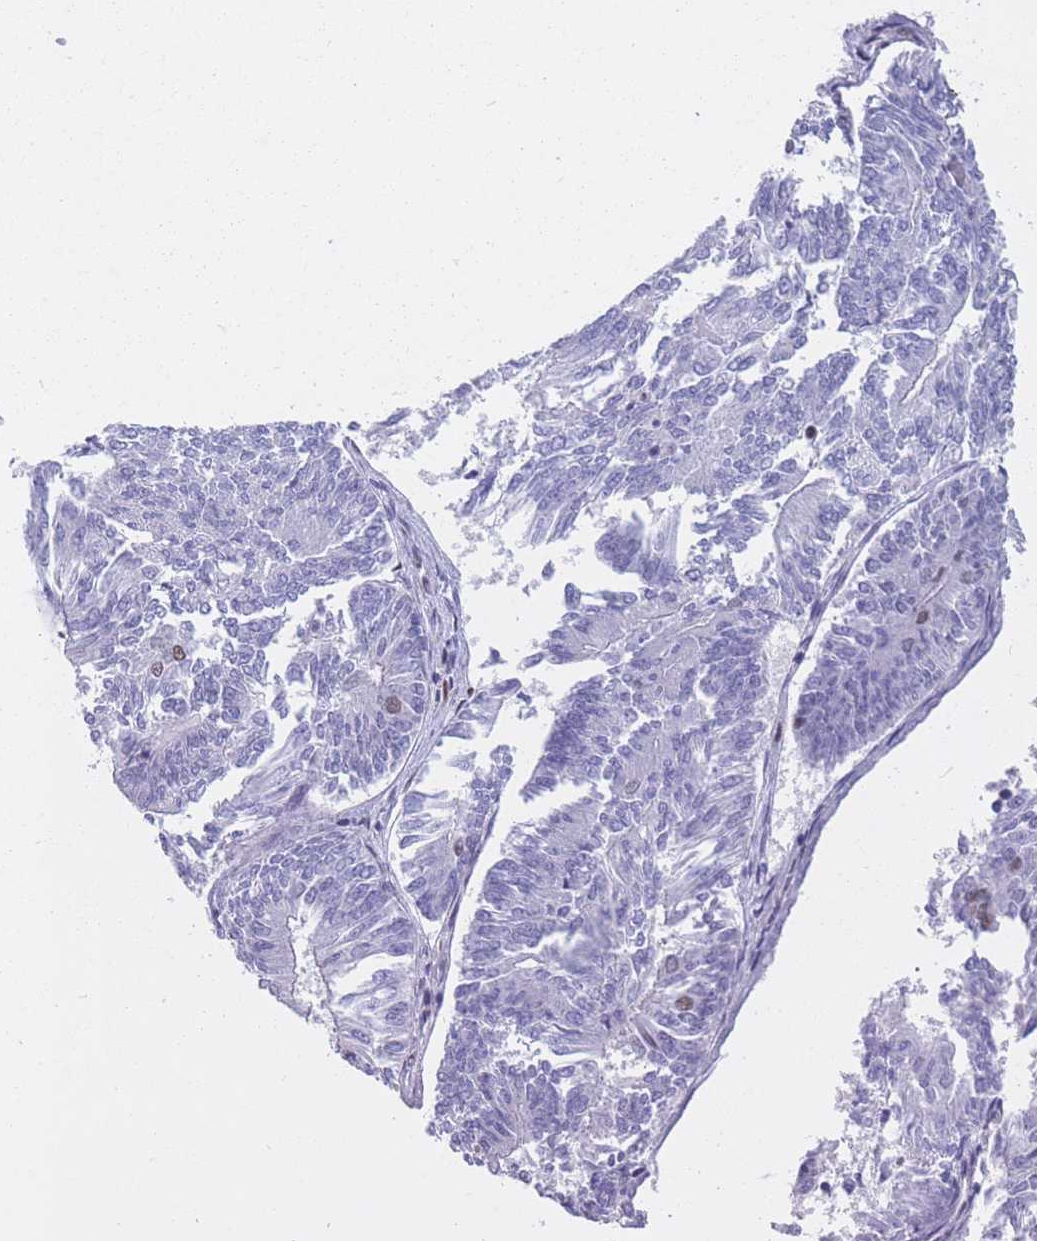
{"staining": {"intensity": "negative", "quantity": "none", "location": "none"}, "tissue": "endometrial cancer", "cell_type": "Tumor cells", "image_type": "cancer", "snomed": [{"axis": "morphology", "description": "Adenocarcinoma, NOS"}, {"axis": "topography", "description": "Endometrium"}], "caption": "This is an IHC histopathology image of human endometrial cancer. There is no staining in tumor cells.", "gene": "NASP", "patient": {"sex": "female", "age": 58}}